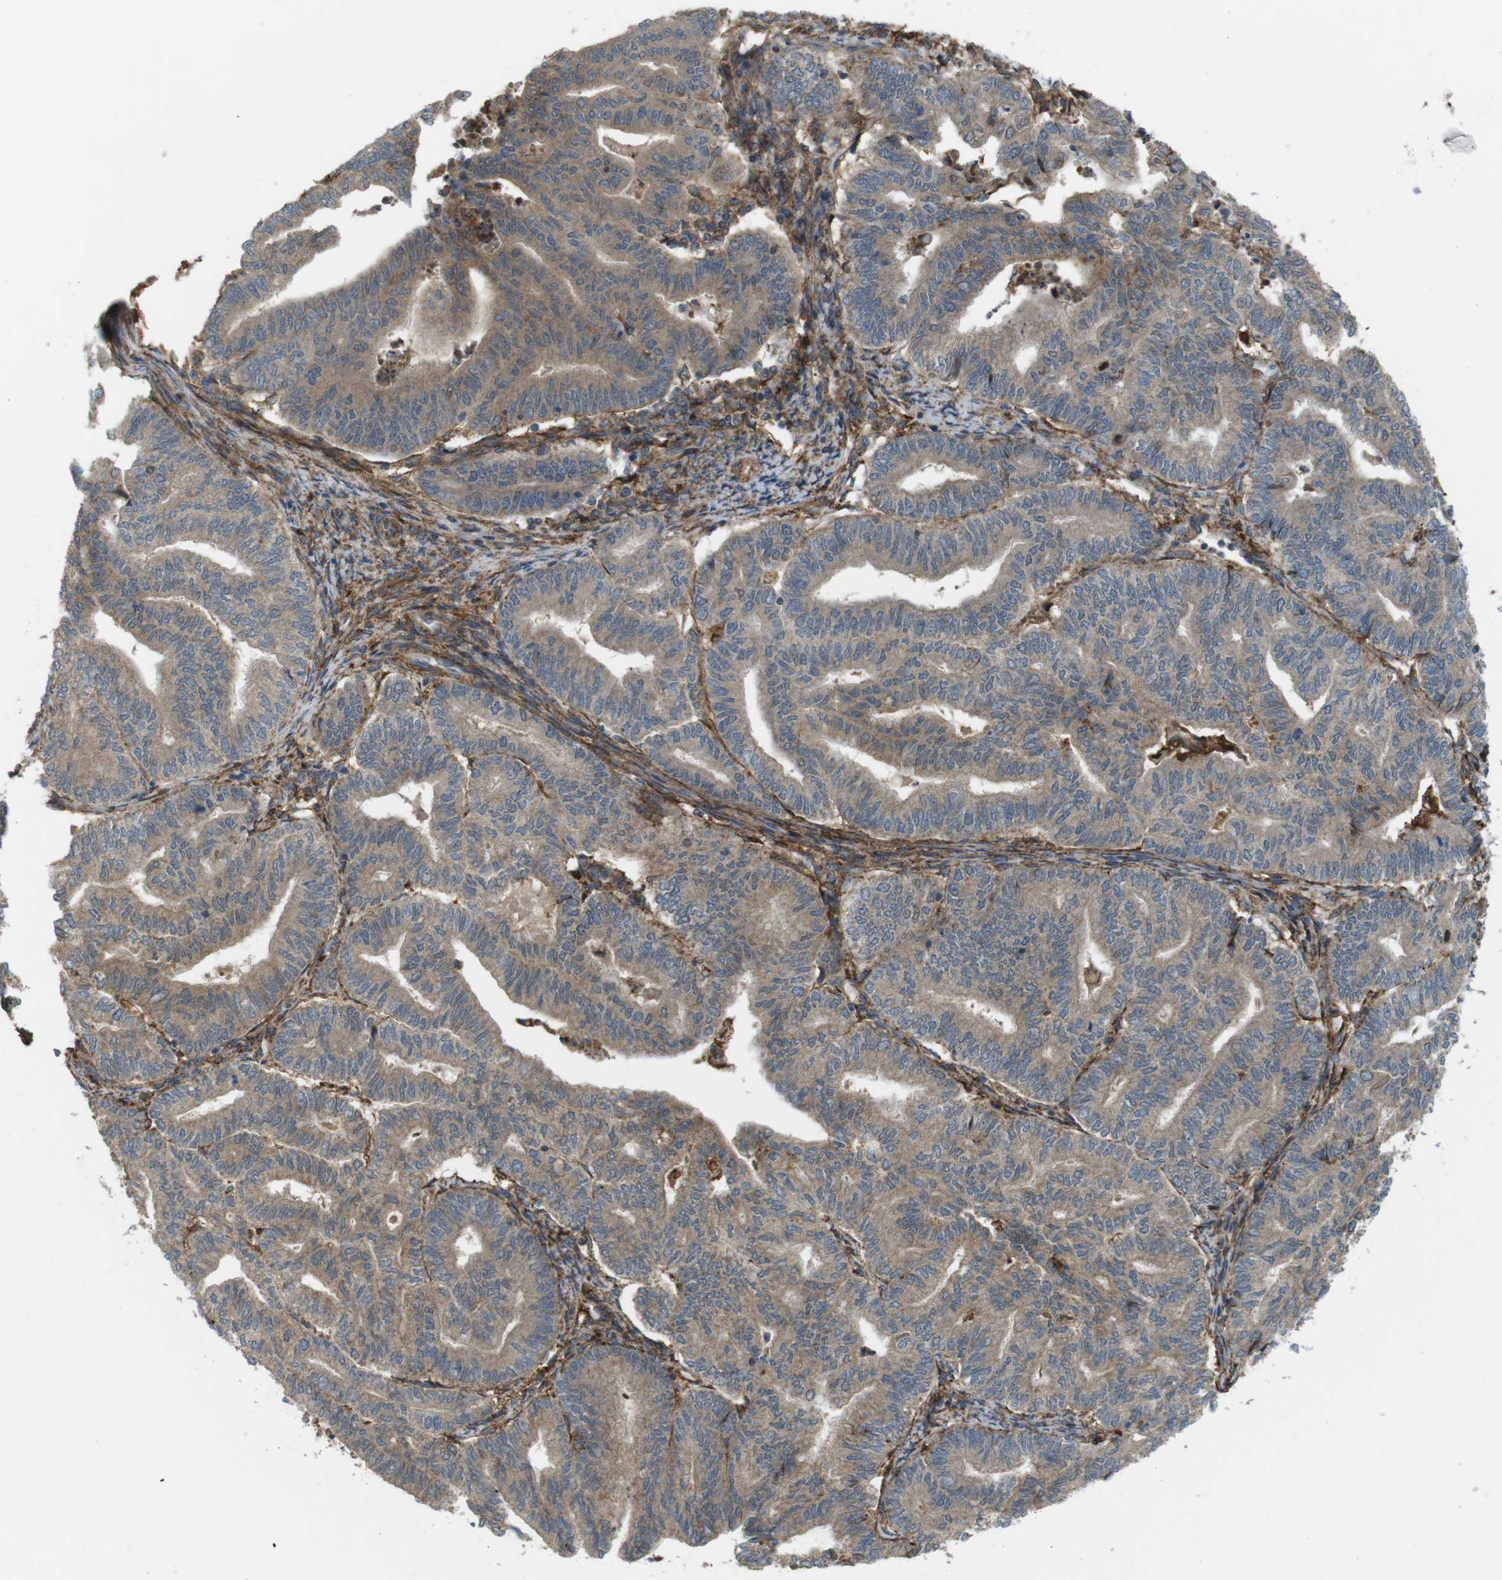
{"staining": {"intensity": "weak", "quantity": ">75%", "location": "cytoplasmic/membranous"}, "tissue": "endometrial cancer", "cell_type": "Tumor cells", "image_type": "cancer", "snomed": [{"axis": "morphology", "description": "Adenocarcinoma, NOS"}, {"axis": "topography", "description": "Endometrium"}], "caption": "Endometrial cancer stained for a protein (brown) demonstrates weak cytoplasmic/membranous positive positivity in about >75% of tumor cells.", "gene": "DDAH2", "patient": {"sex": "female", "age": 79}}